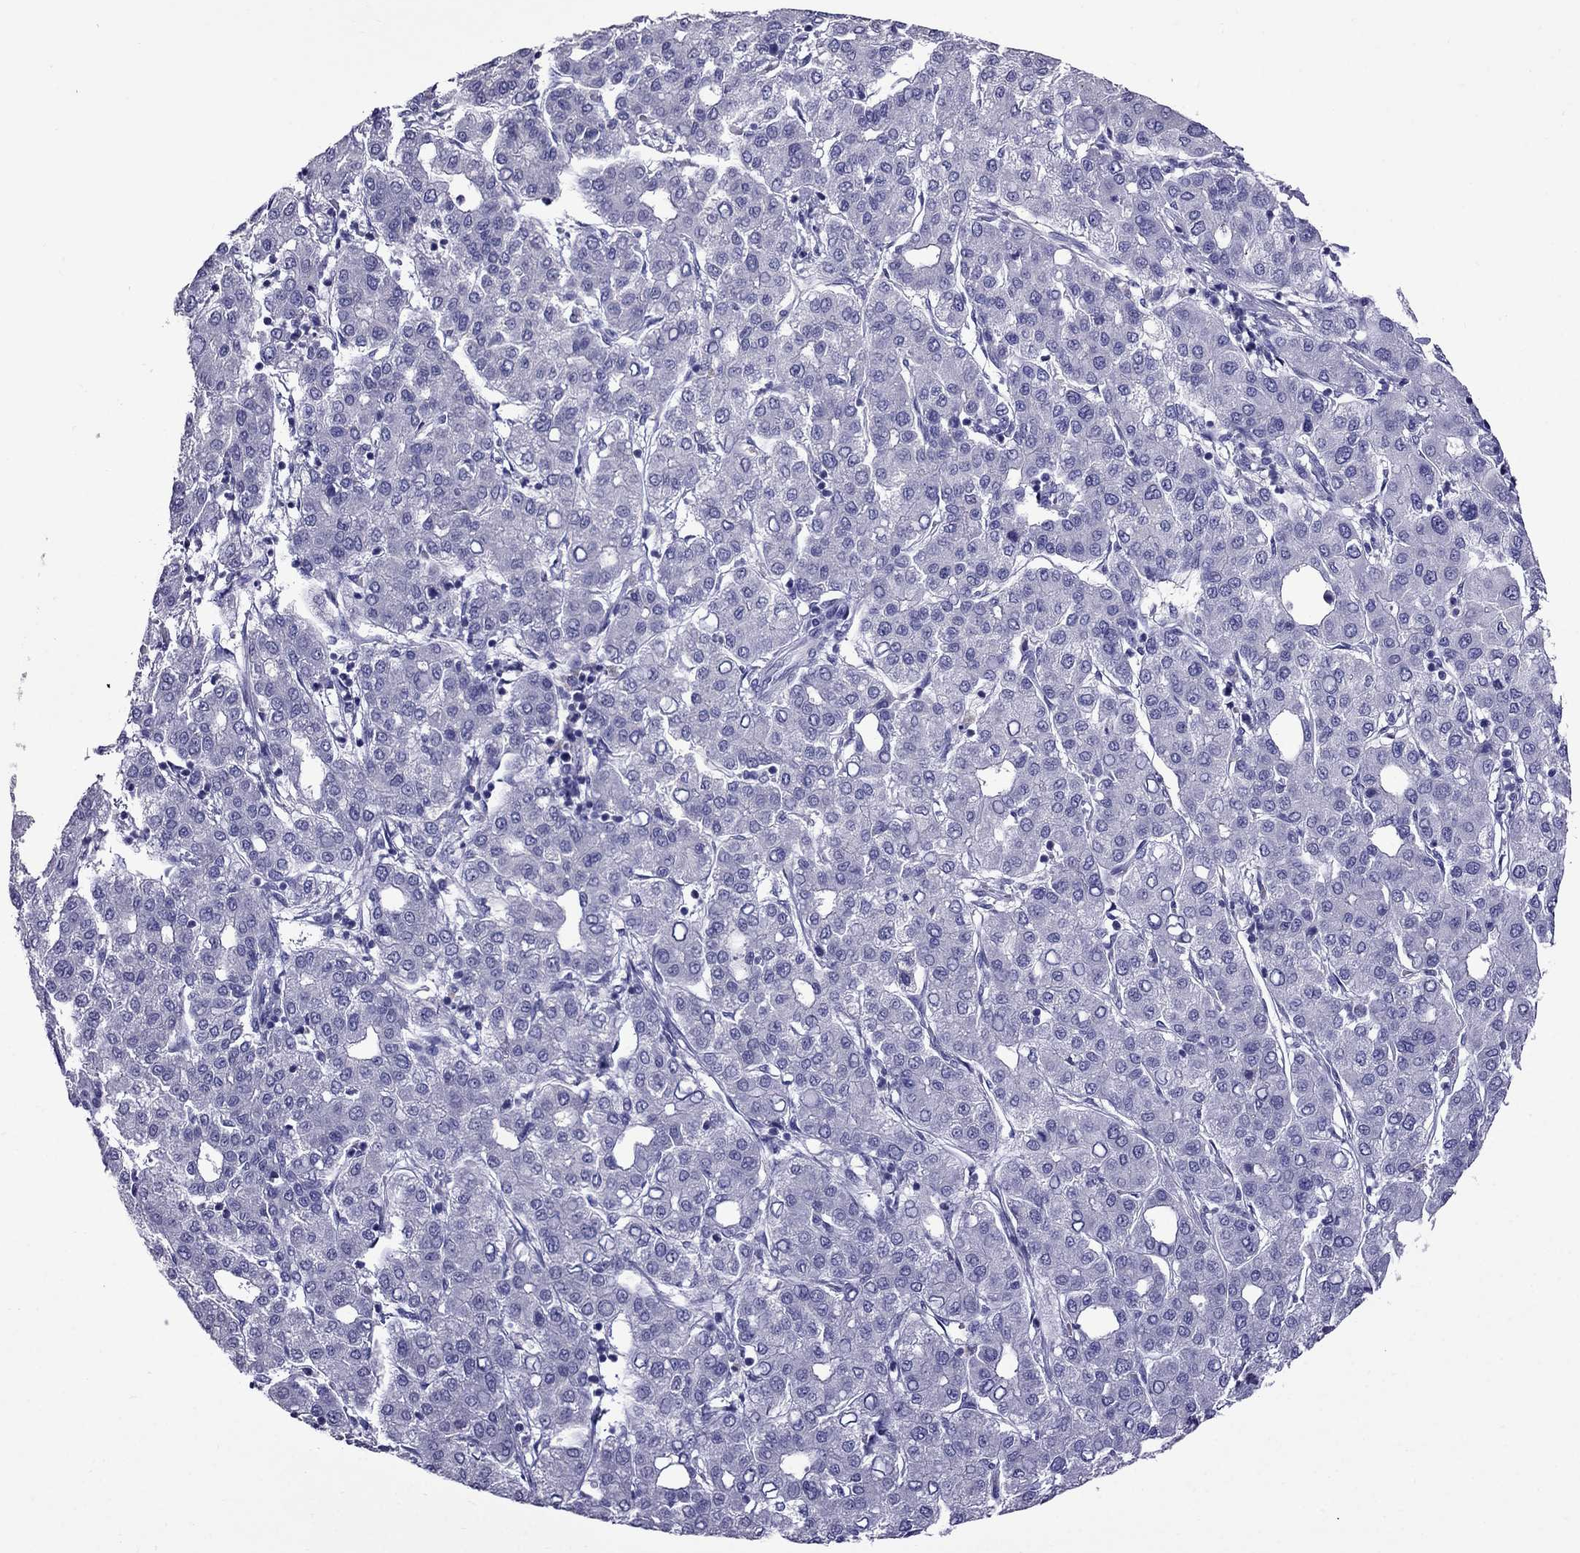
{"staining": {"intensity": "negative", "quantity": "none", "location": "none"}, "tissue": "liver cancer", "cell_type": "Tumor cells", "image_type": "cancer", "snomed": [{"axis": "morphology", "description": "Carcinoma, Hepatocellular, NOS"}, {"axis": "topography", "description": "Liver"}], "caption": "Liver hepatocellular carcinoma was stained to show a protein in brown. There is no significant expression in tumor cells.", "gene": "OXCT2", "patient": {"sex": "male", "age": 65}}